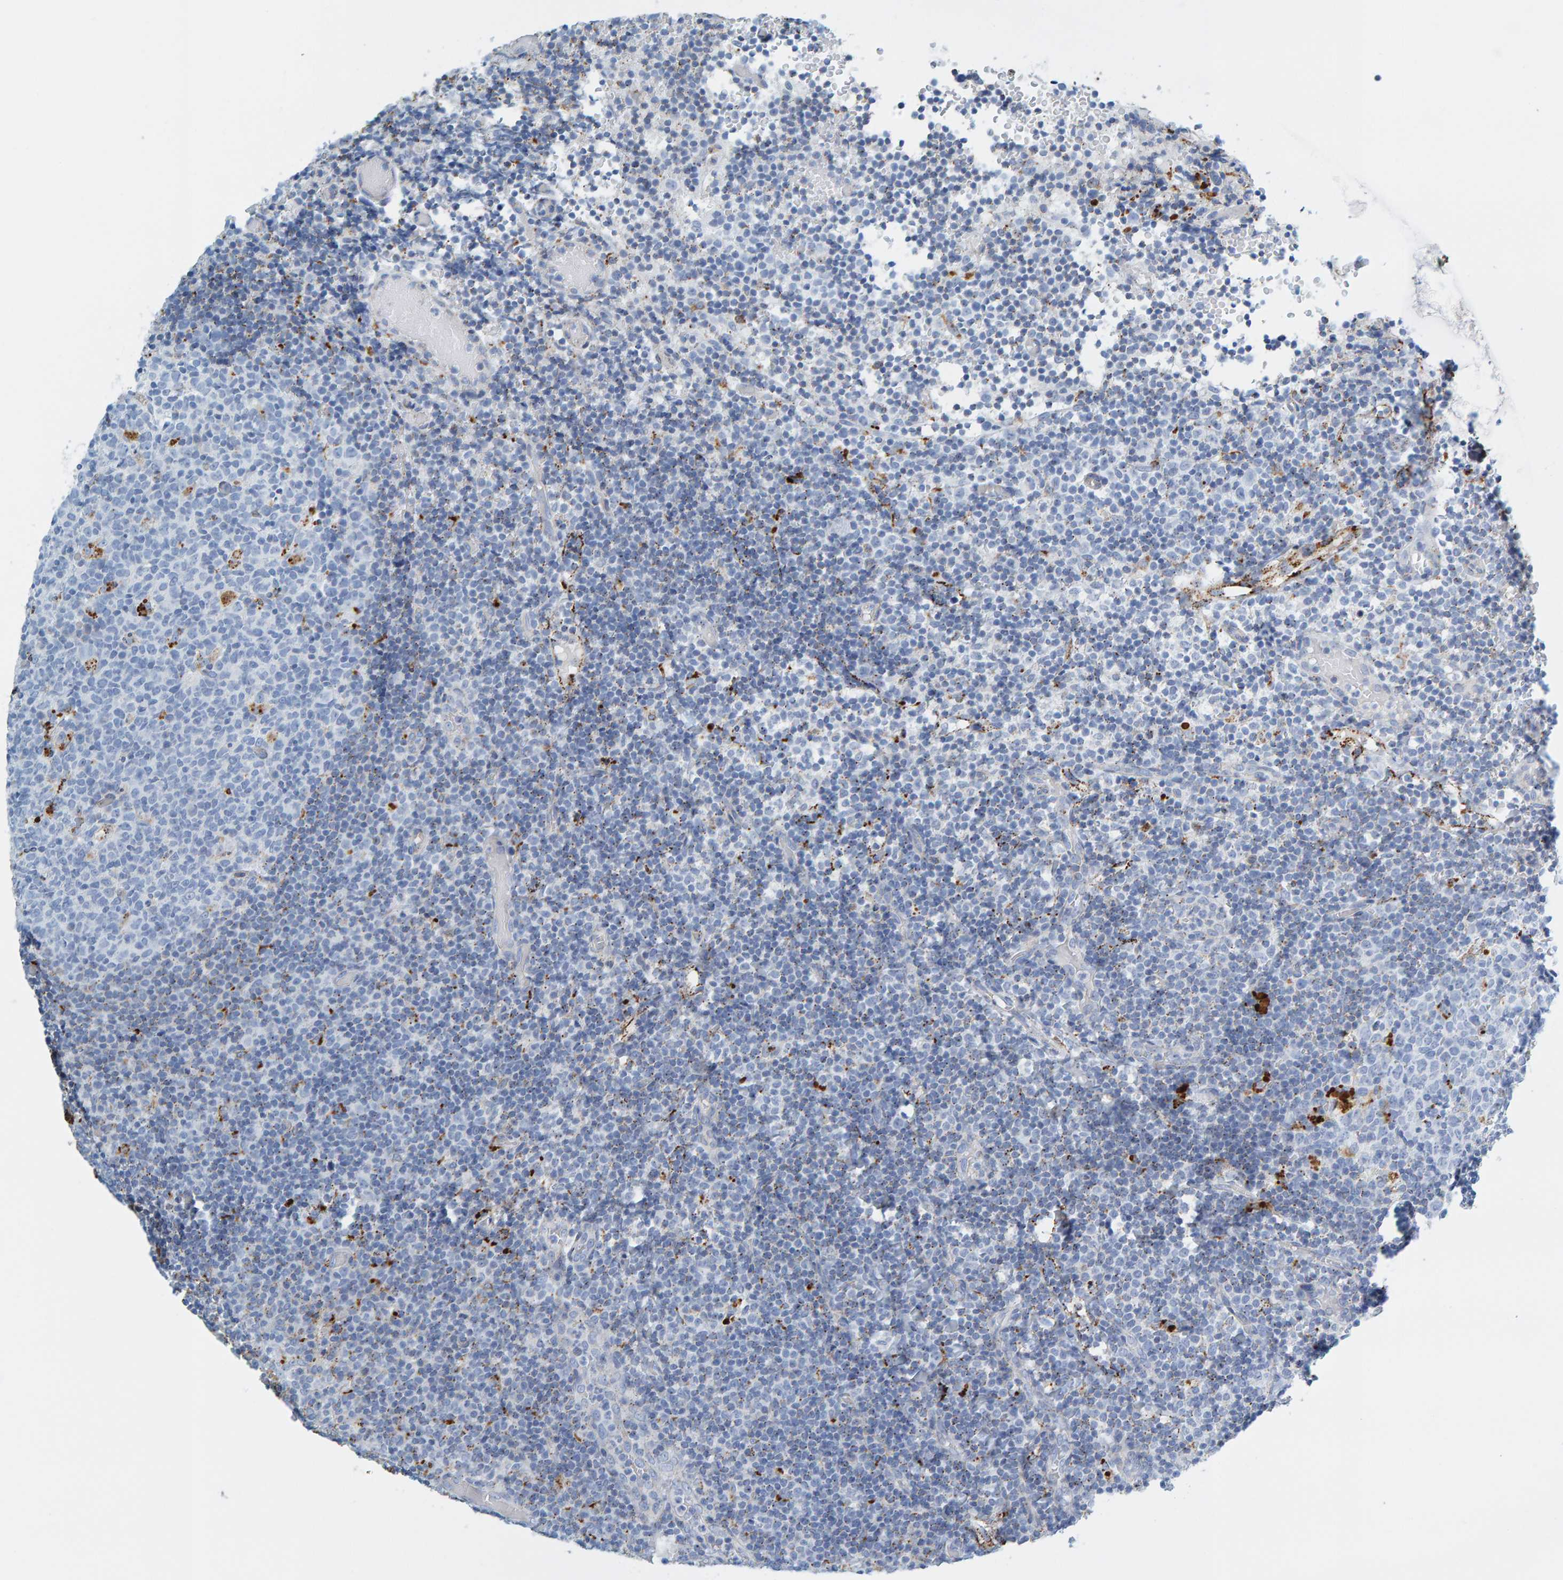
{"staining": {"intensity": "moderate", "quantity": "<25%", "location": "cytoplasmic/membranous"}, "tissue": "tonsil", "cell_type": "Germinal center cells", "image_type": "normal", "snomed": [{"axis": "morphology", "description": "Normal tissue, NOS"}, {"axis": "topography", "description": "Tonsil"}], "caption": "An immunohistochemistry (IHC) micrograph of normal tissue is shown. Protein staining in brown labels moderate cytoplasmic/membranous positivity in tonsil within germinal center cells.", "gene": "BIN3", "patient": {"sex": "female", "age": 19}}